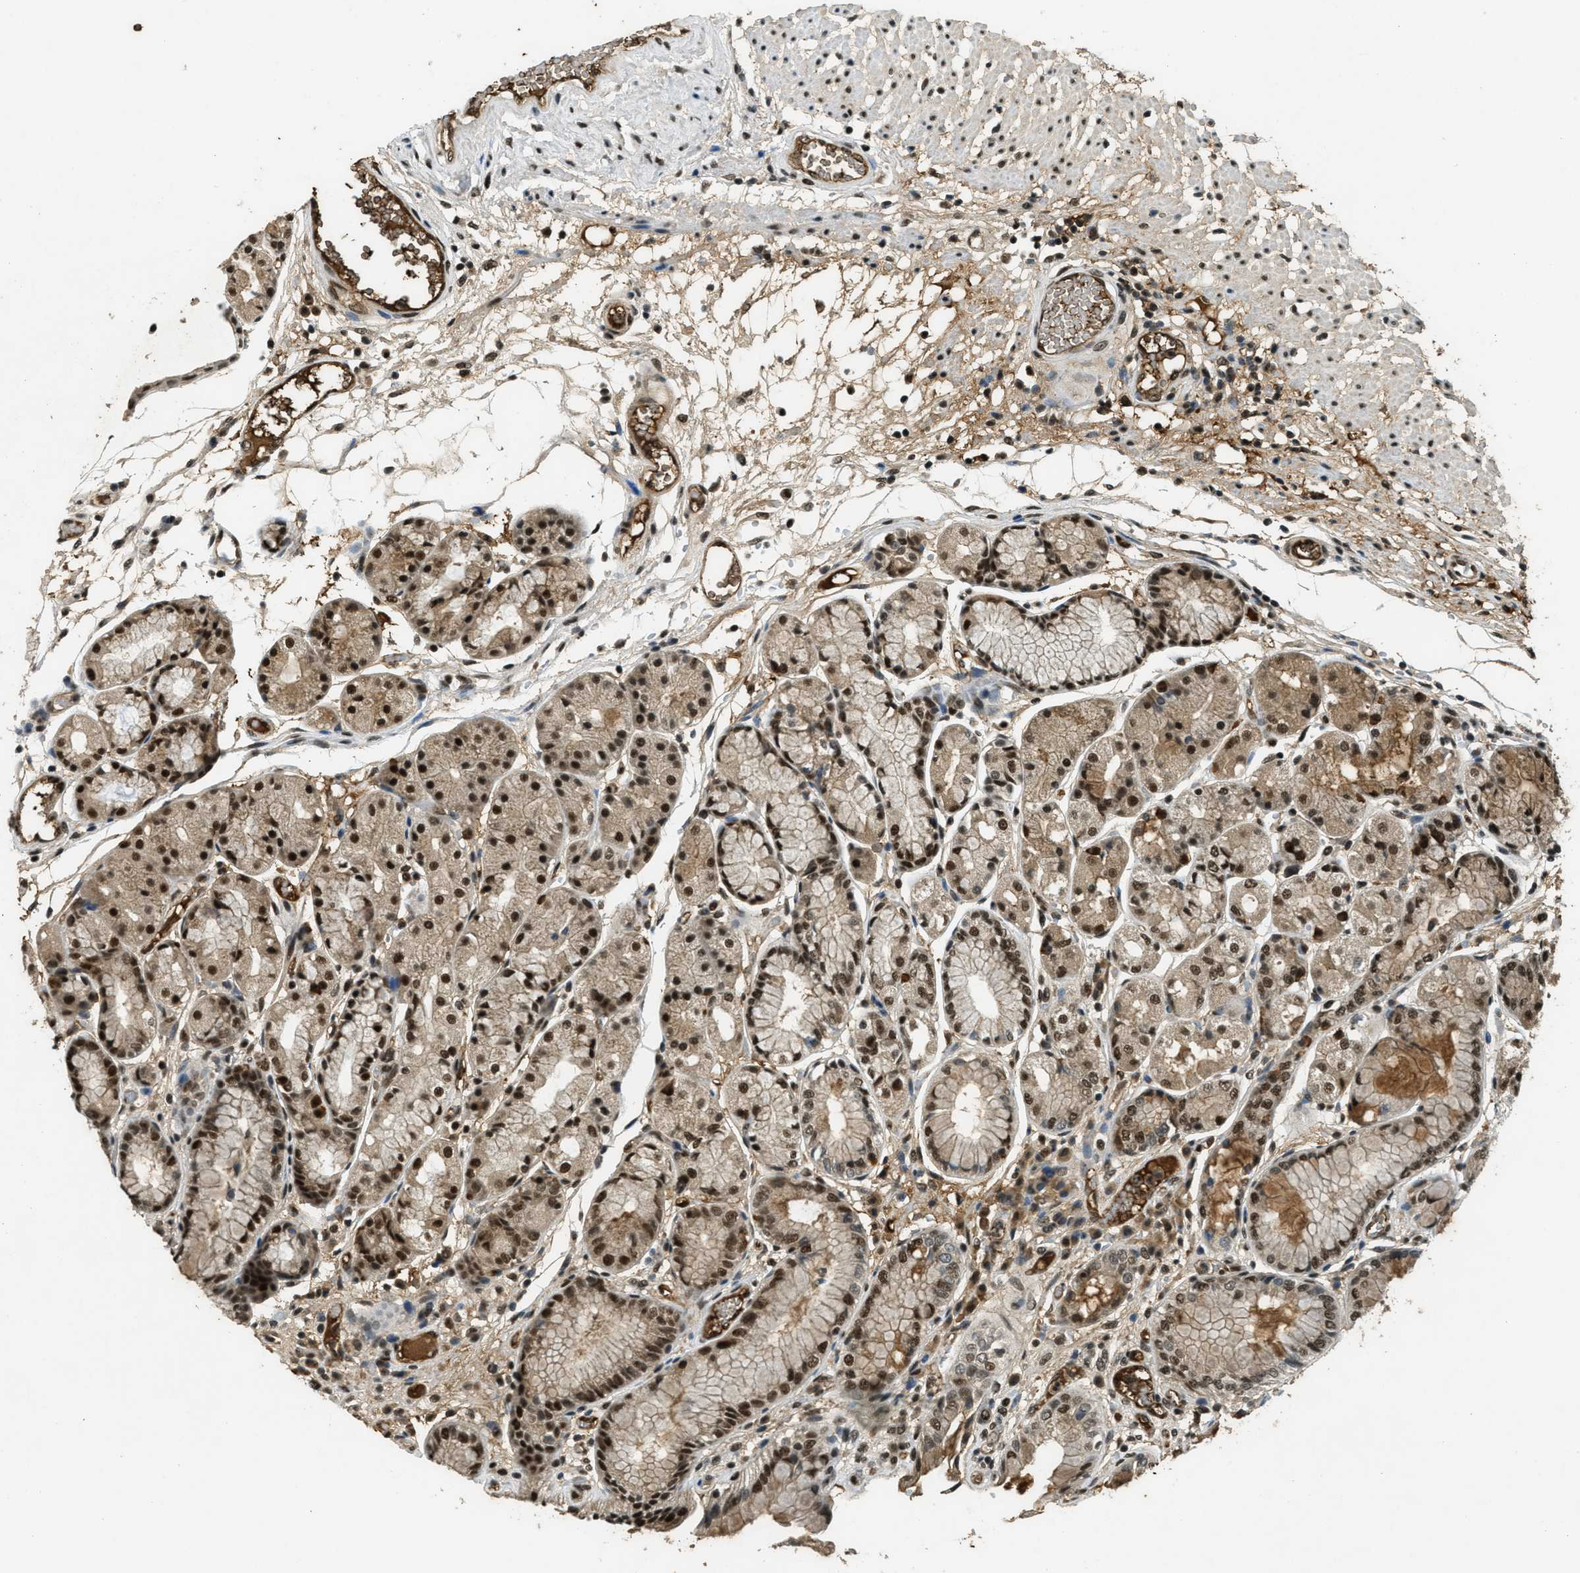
{"staining": {"intensity": "strong", "quantity": ">75%", "location": "cytoplasmic/membranous,nuclear"}, "tissue": "stomach", "cell_type": "Glandular cells", "image_type": "normal", "snomed": [{"axis": "morphology", "description": "Normal tissue, NOS"}, {"axis": "topography", "description": "Stomach, upper"}], "caption": "Immunohistochemistry (IHC) (DAB) staining of normal human stomach reveals strong cytoplasmic/membranous,nuclear protein expression in about >75% of glandular cells. The staining was performed using DAB, with brown indicating positive protein expression. Nuclei are stained blue with hematoxylin.", "gene": "ZNF148", "patient": {"sex": "male", "age": 72}}